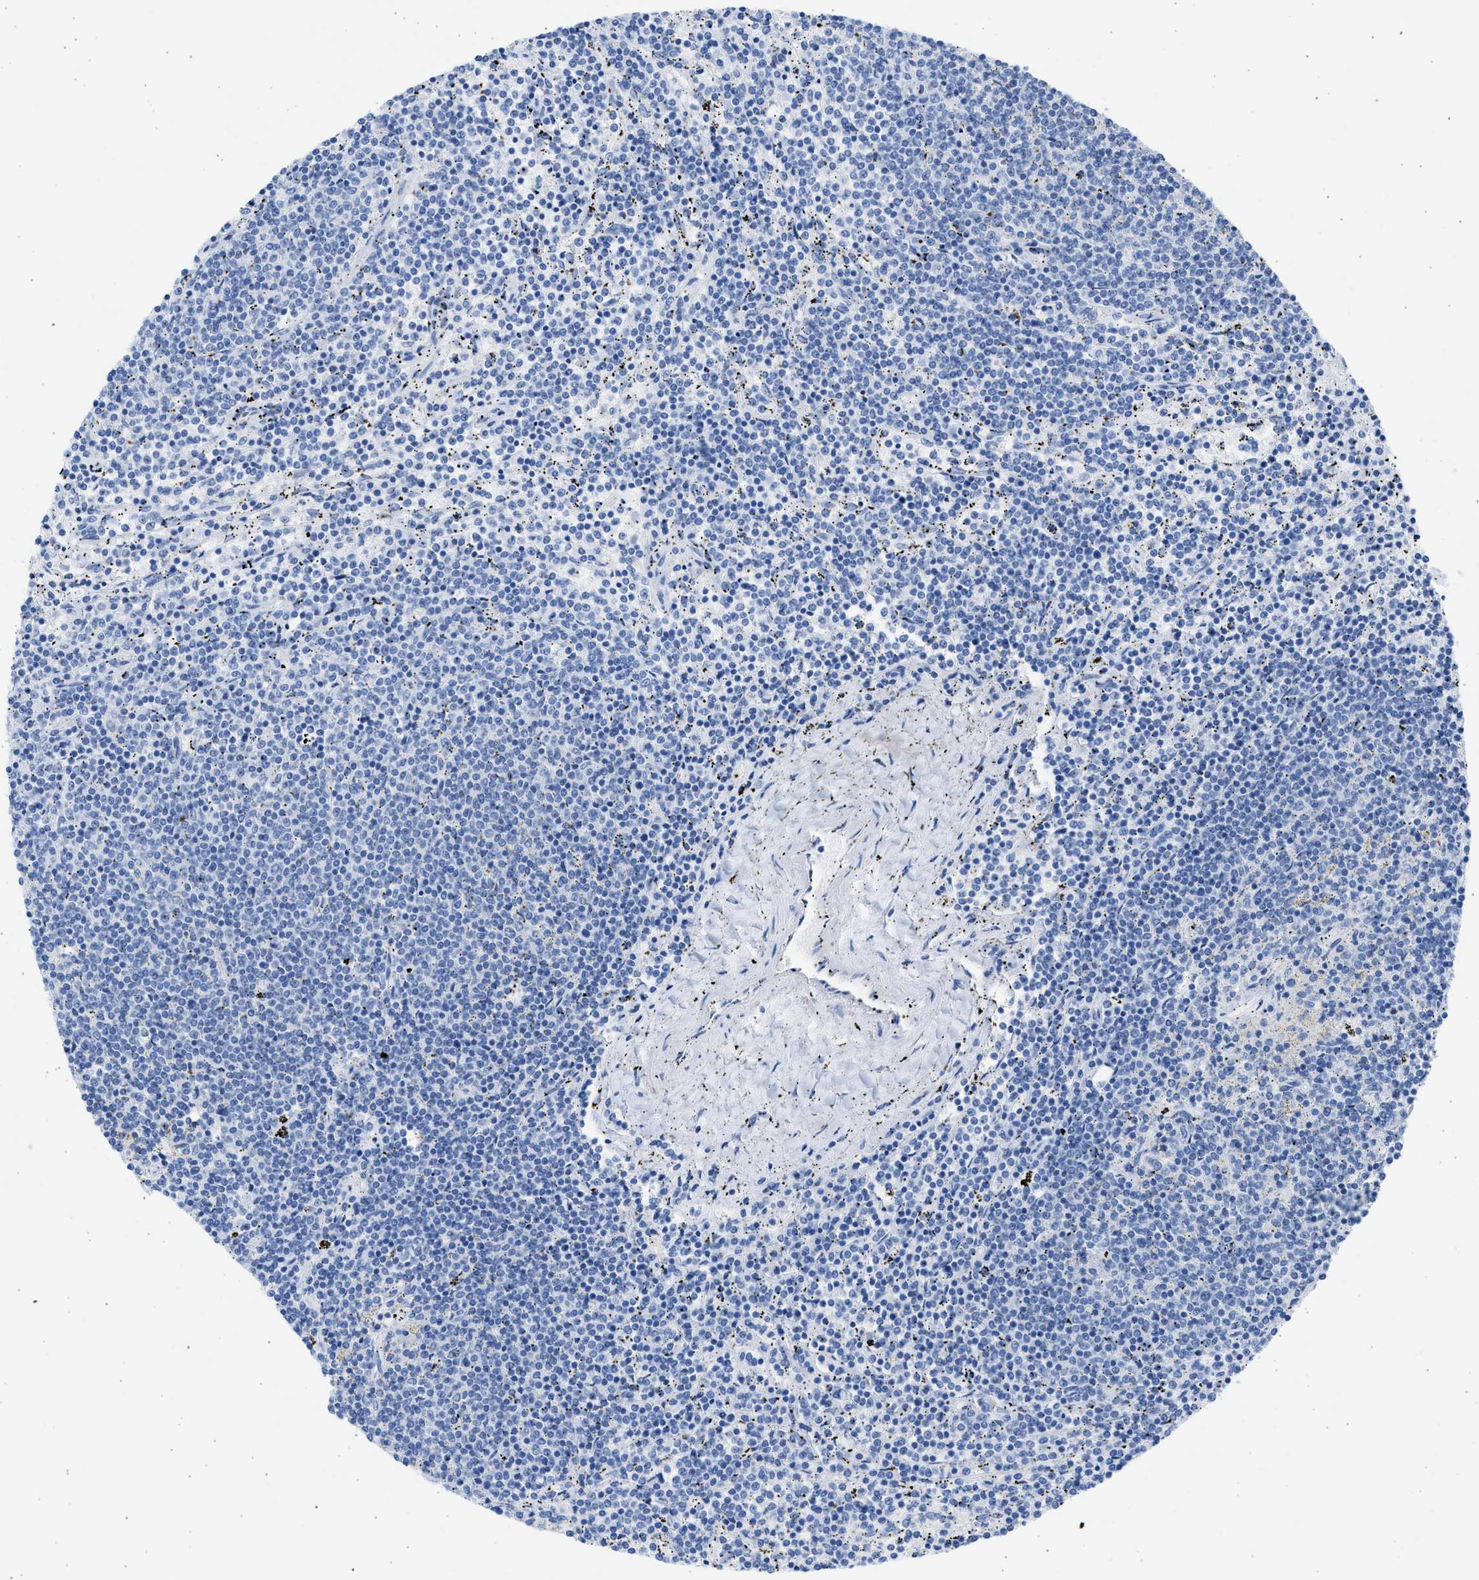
{"staining": {"intensity": "negative", "quantity": "none", "location": "none"}, "tissue": "lymphoma", "cell_type": "Tumor cells", "image_type": "cancer", "snomed": [{"axis": "morphology", "description": "Malignant lymphoma, non-Hodgkin's type, Low grade"}, {"axis": "topography", "description": "Spleen"}], "caption": "Photomicrograph shows no significant protein expression in tumor cells of malignant lymphoma, non-Hodgkin's type (low-grade).", "gene": "SPATA3", "patient": {"sex": "female", "age": 50}}